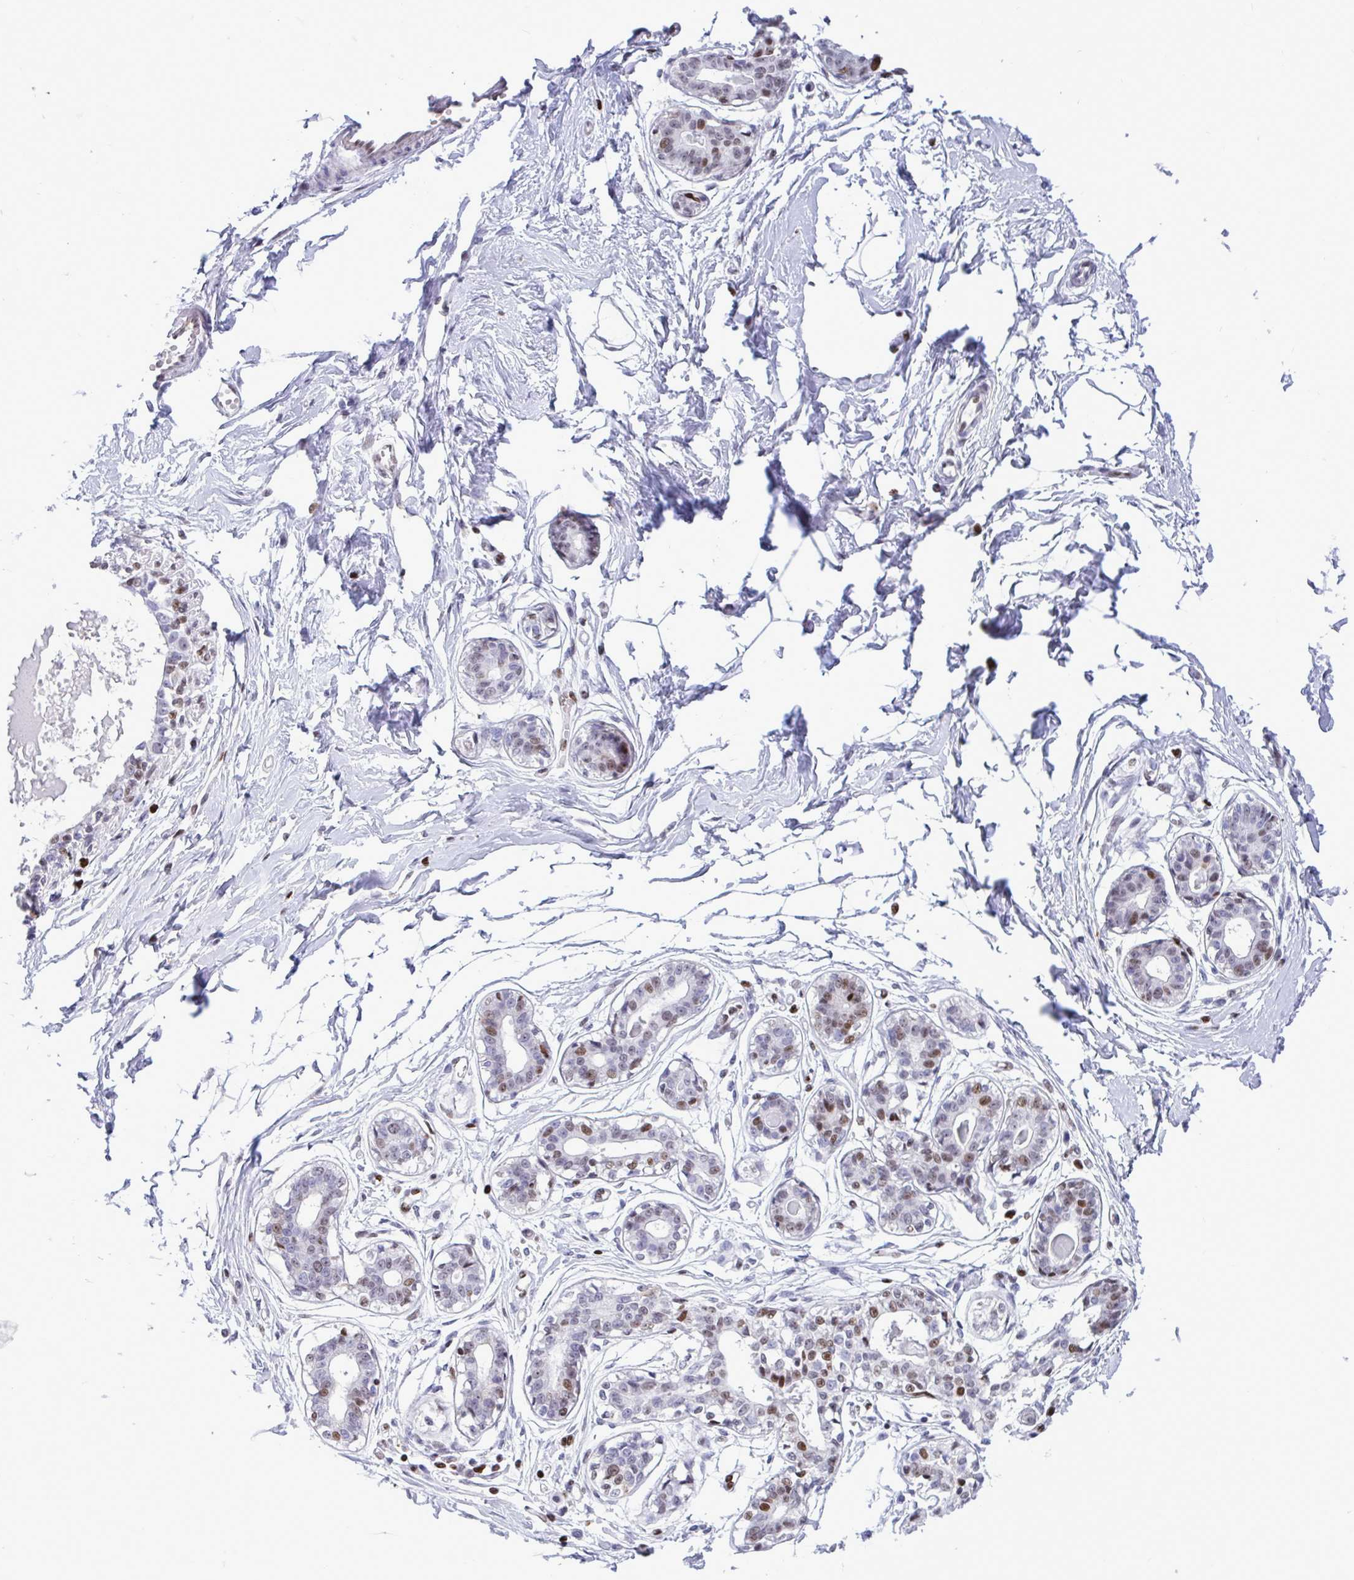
{"staining": {"intensity": "negative", "quantity": "none", "location": "none"}, "tissue": "breast", "cell_type": "Adipocytes", "image_type": "normal", "snomed": [{"axis": "morphology", "description": "Normal tissue, NOS"}, {"axis": "topography", "description": "Breast"}], "caption": "The image demonstrates no staining of adipocytes in benign breast.", "gene": "HMGB2", "patient": {"sex": "female", "age": 45}}